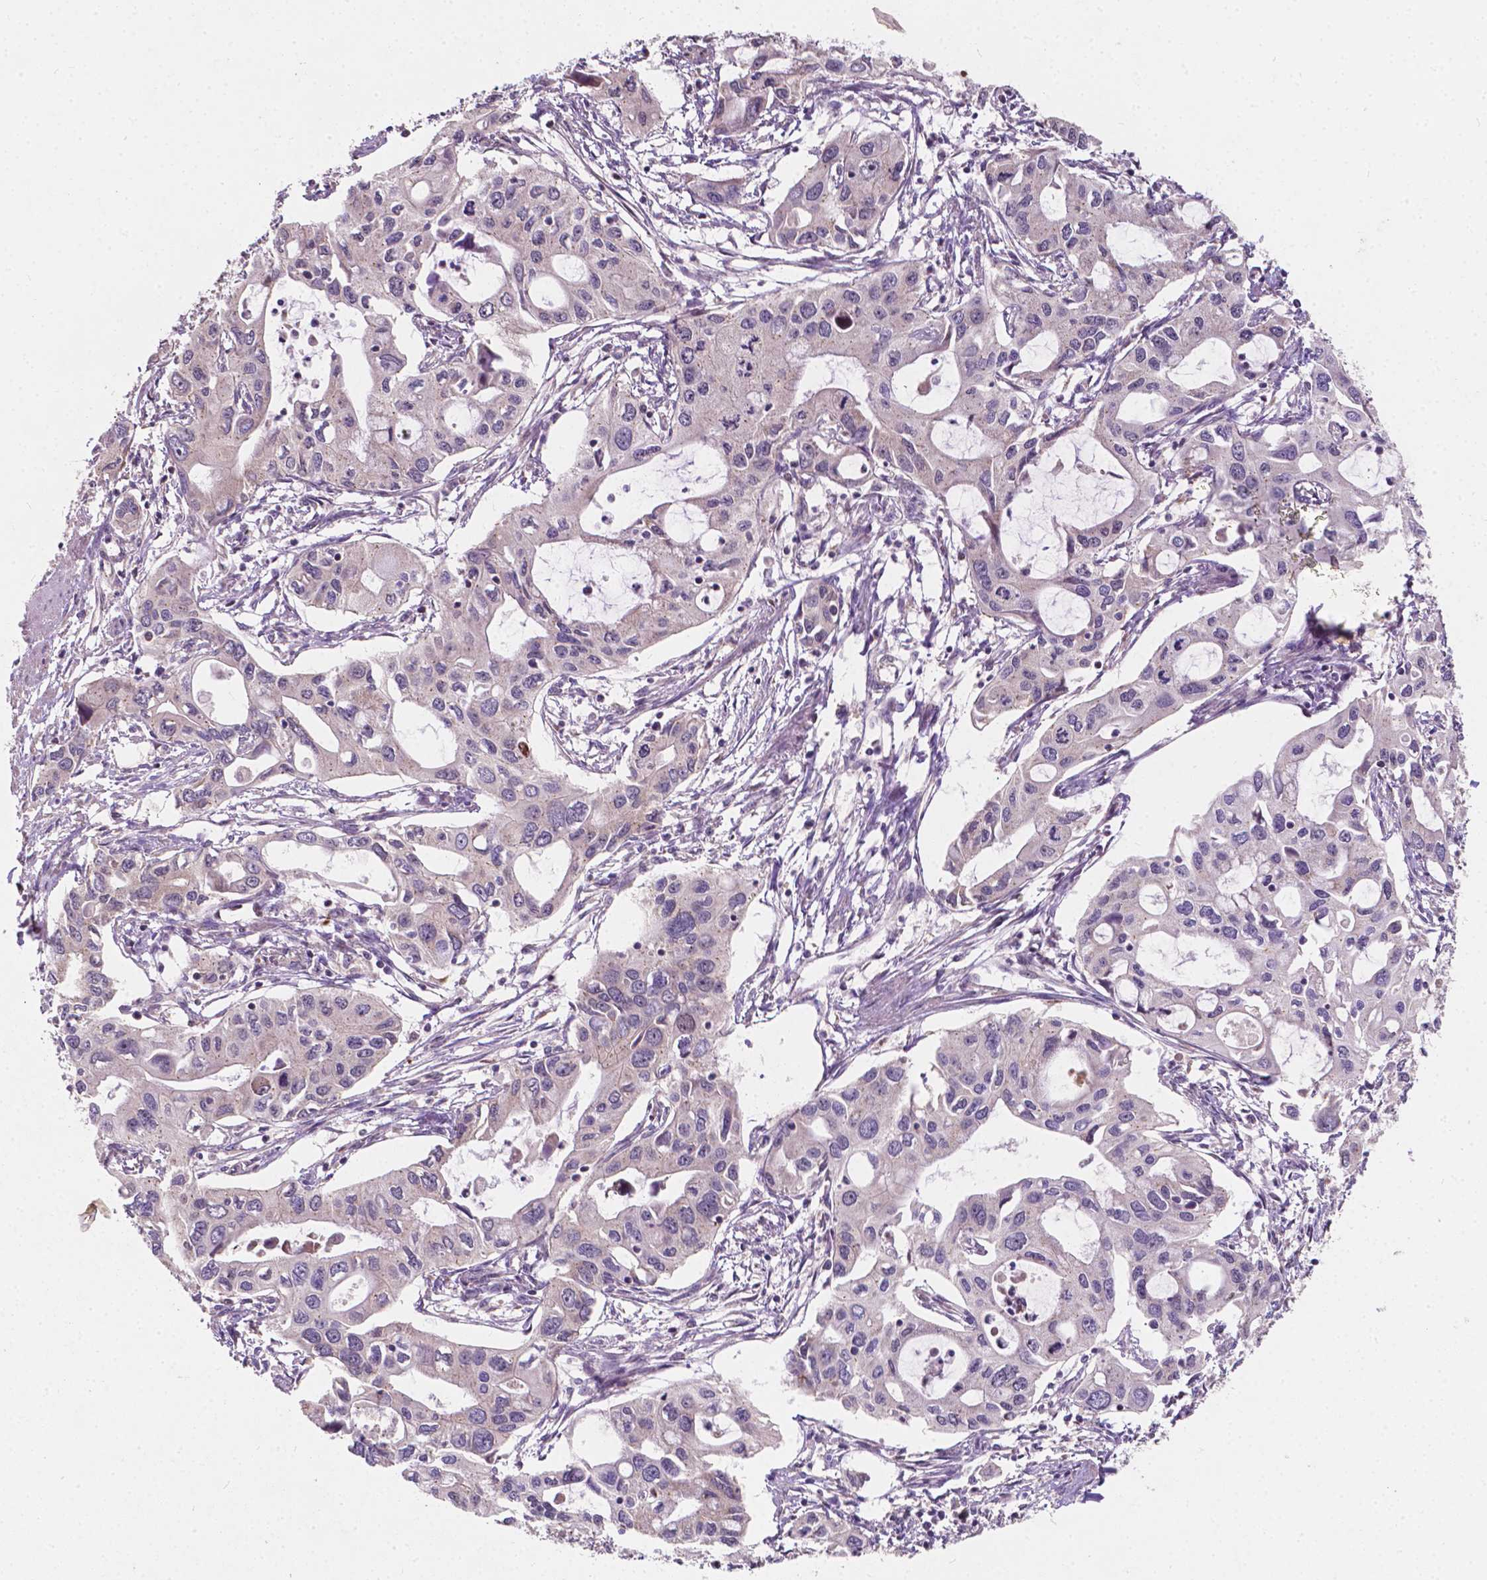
{"staining": {"intensity": "negative", "quantity": "none", "location": "none"}, "tissue": "pancreatic cancer", "cell_type": "Tumor cells", "image_type": "cancer", "snomed": [{"axis": "morphology", "description": "Adenocarcinoma, NOS"}, {"axis": "topography", "description": "Pancreas"}], "caption": "An image of adenocarcinoma (pancreatic) stained for a protein exhibits no brown staining in tumor cells.", "gene": "DUSP16", "patient": {"sex": "male", "age": 60}}